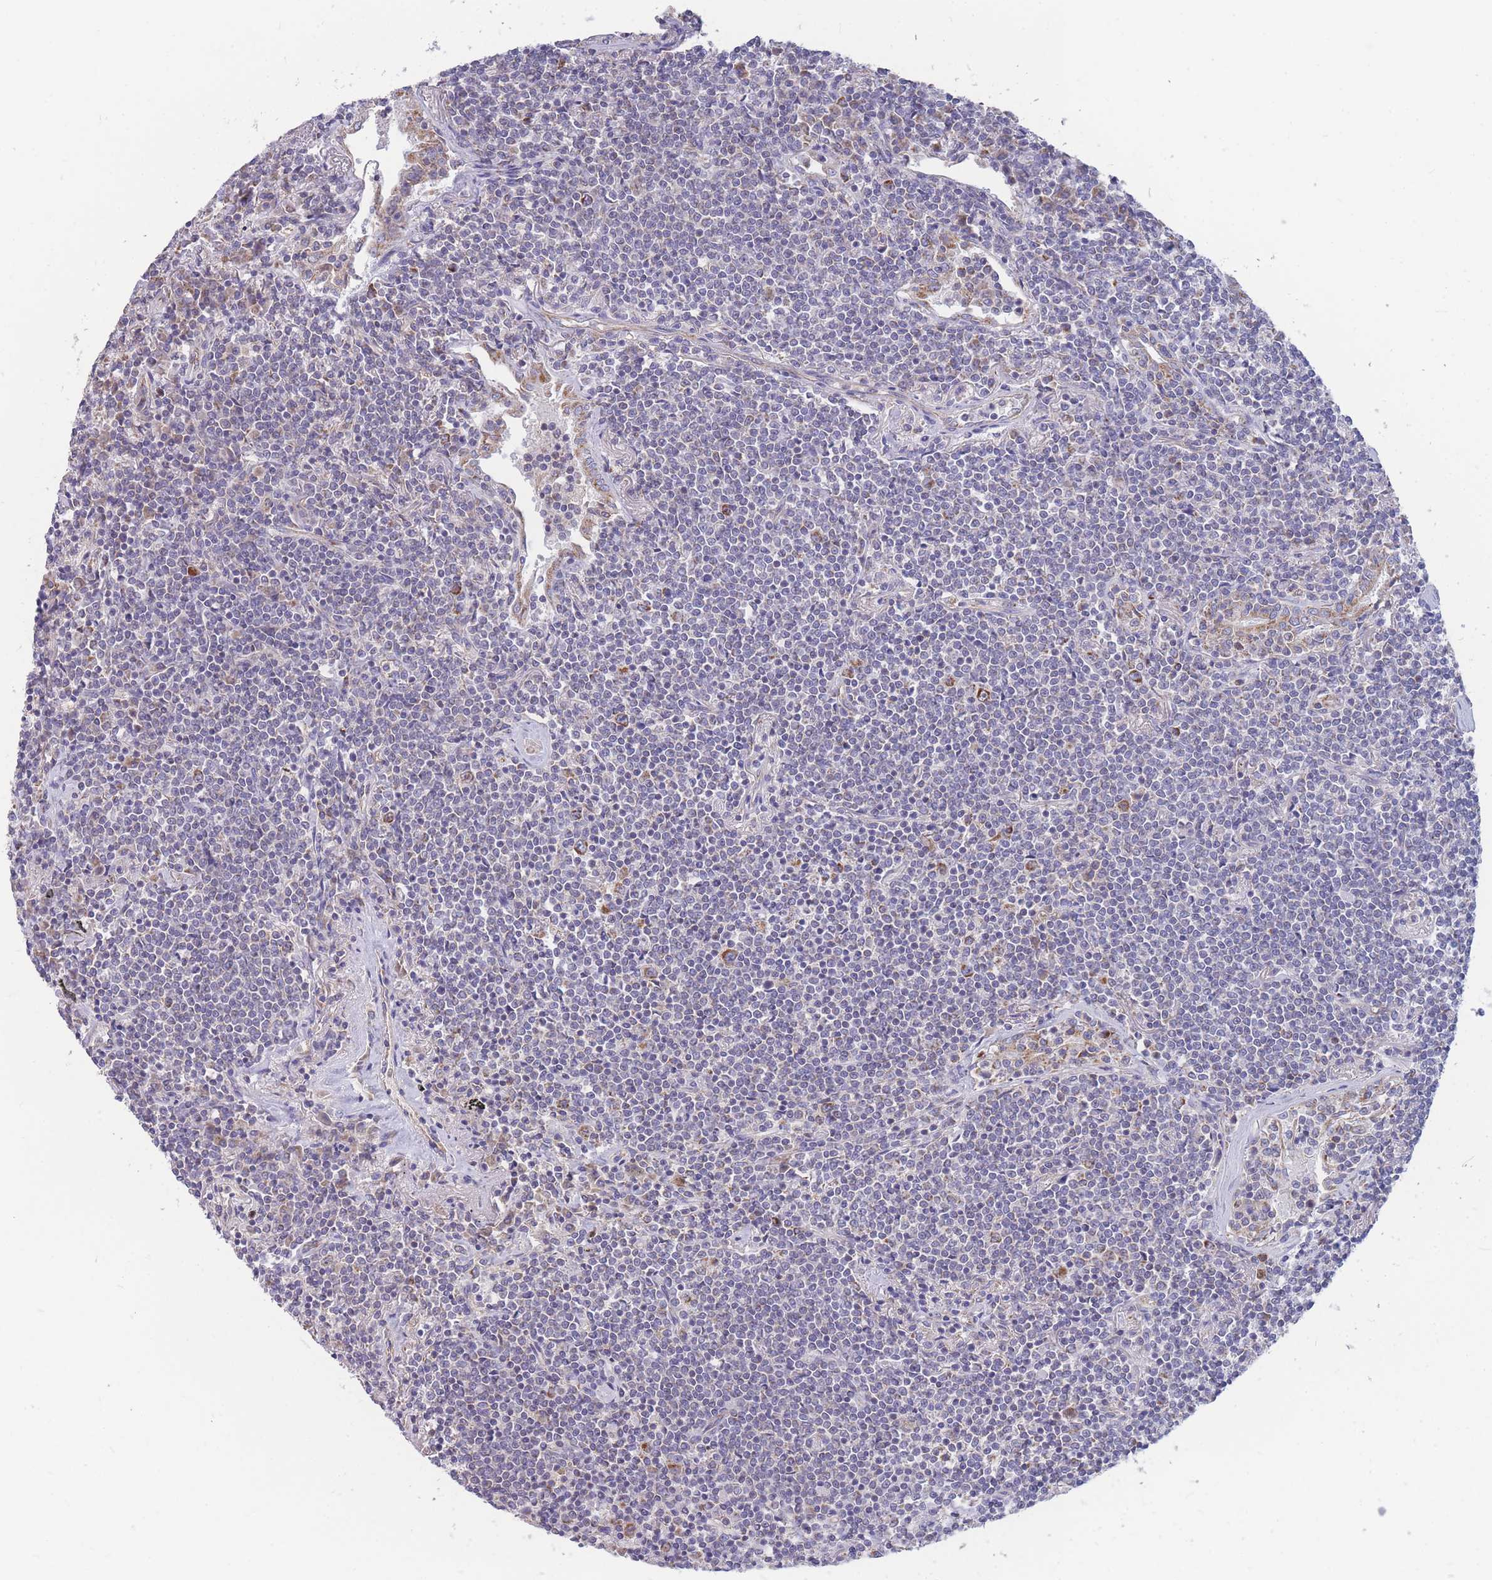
{"staining": {"intensity": "negative", "quantity": "none", "location": "none"}, "tissue": "lymphoma", "cell_type": "Tumor cells", "image_type": "cancer", "snomed": [{"axis": "morphology", "description": "Malignant lymphoma, non-Hodgkin's type, Low grade"}, {"axis": "topography", "description": "Lung"}], "caption": "IHC image of neoplastic tissue: malignant lymphoma, non-Hodgkin's type (low-grade) stained with DAB reveals no significant protein staining in tumor cells.", "gene": "MRPS9", "patient": {"sex": "female", "age": 71}}